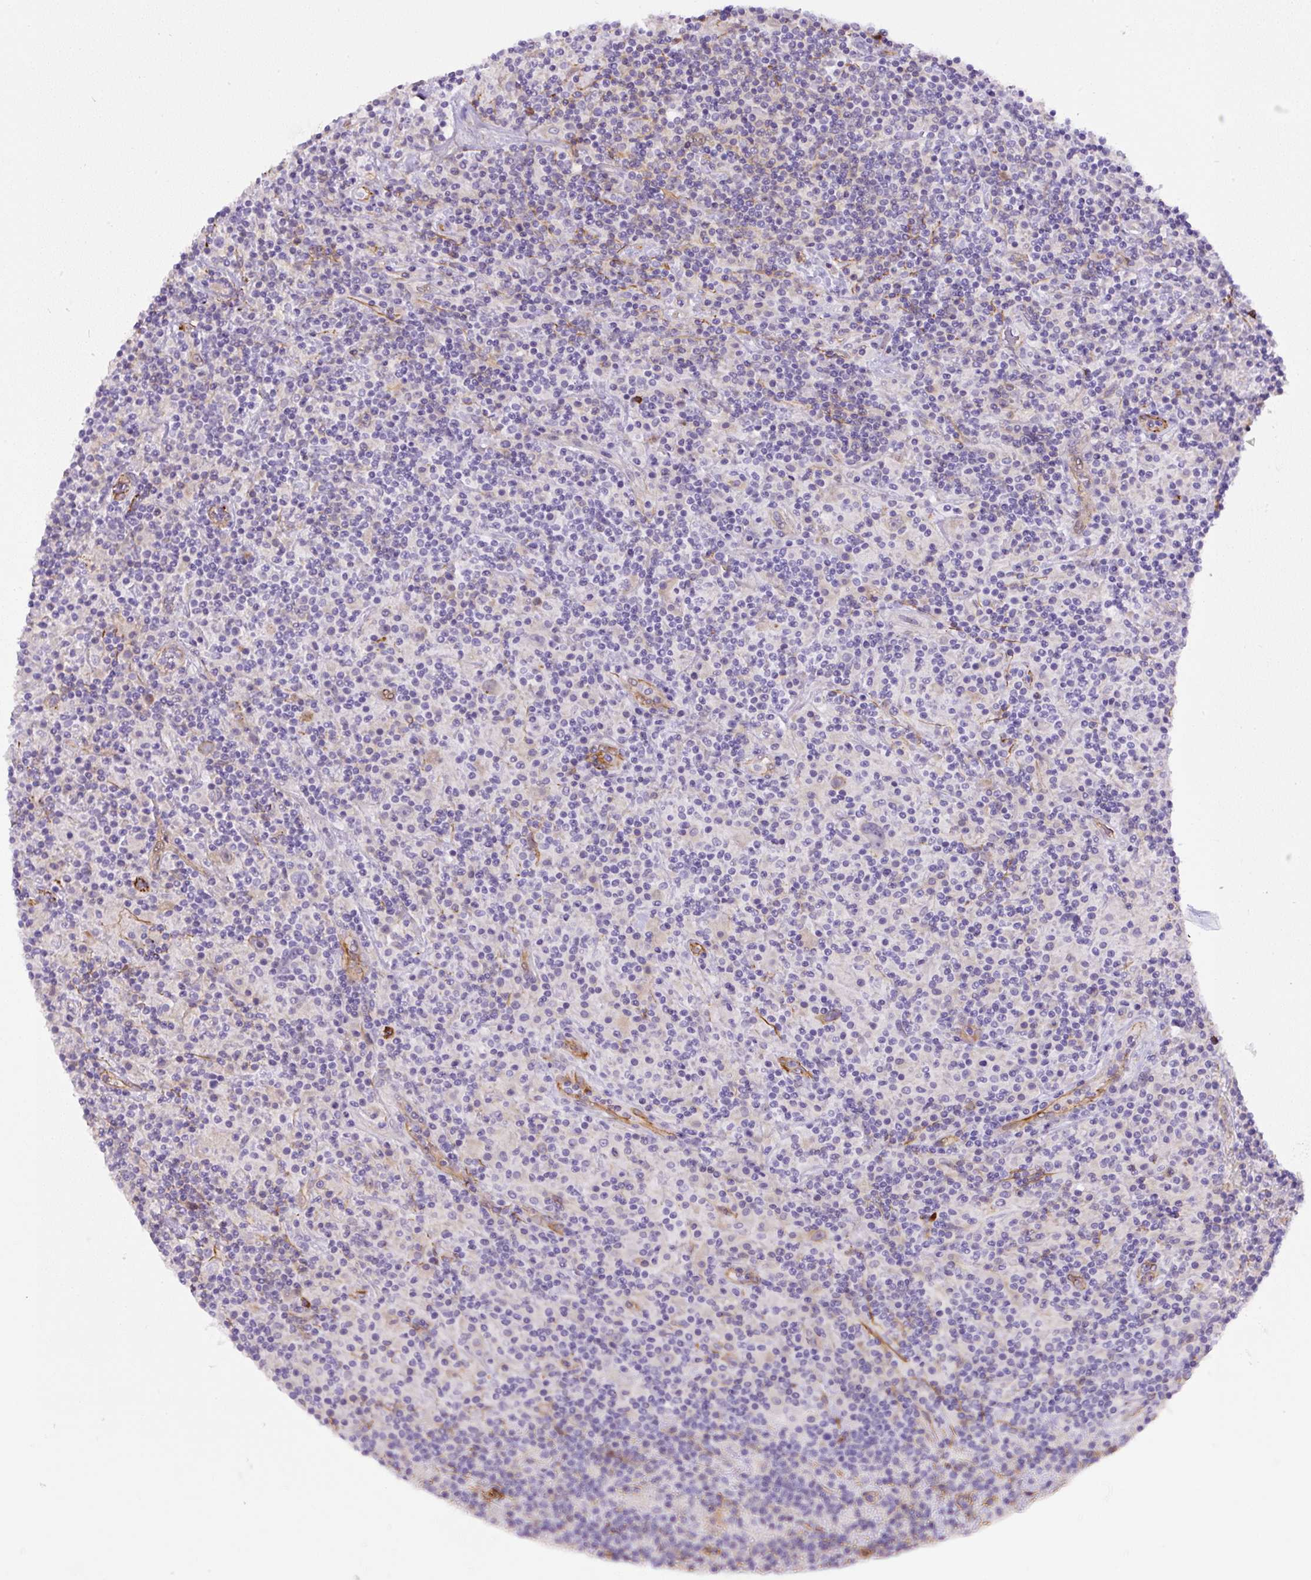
{"staining": {"intensity": "negative", "quantity": "none", "location": "none"}, "tissue": "lymphoma", "cell_type": "Tumor cells", "image_type": "cancer", "snomed": [{"axis": "morphology", "description": "Hodgkin's disease, NOS"}, {"axis": "topography", "description": "Lymph node"}], "caption": "Tumor cells show no significant staining in Hodgkin's disease.", "gene": "B3GALT5", "patient": {"sex": "male", "age": 70}}